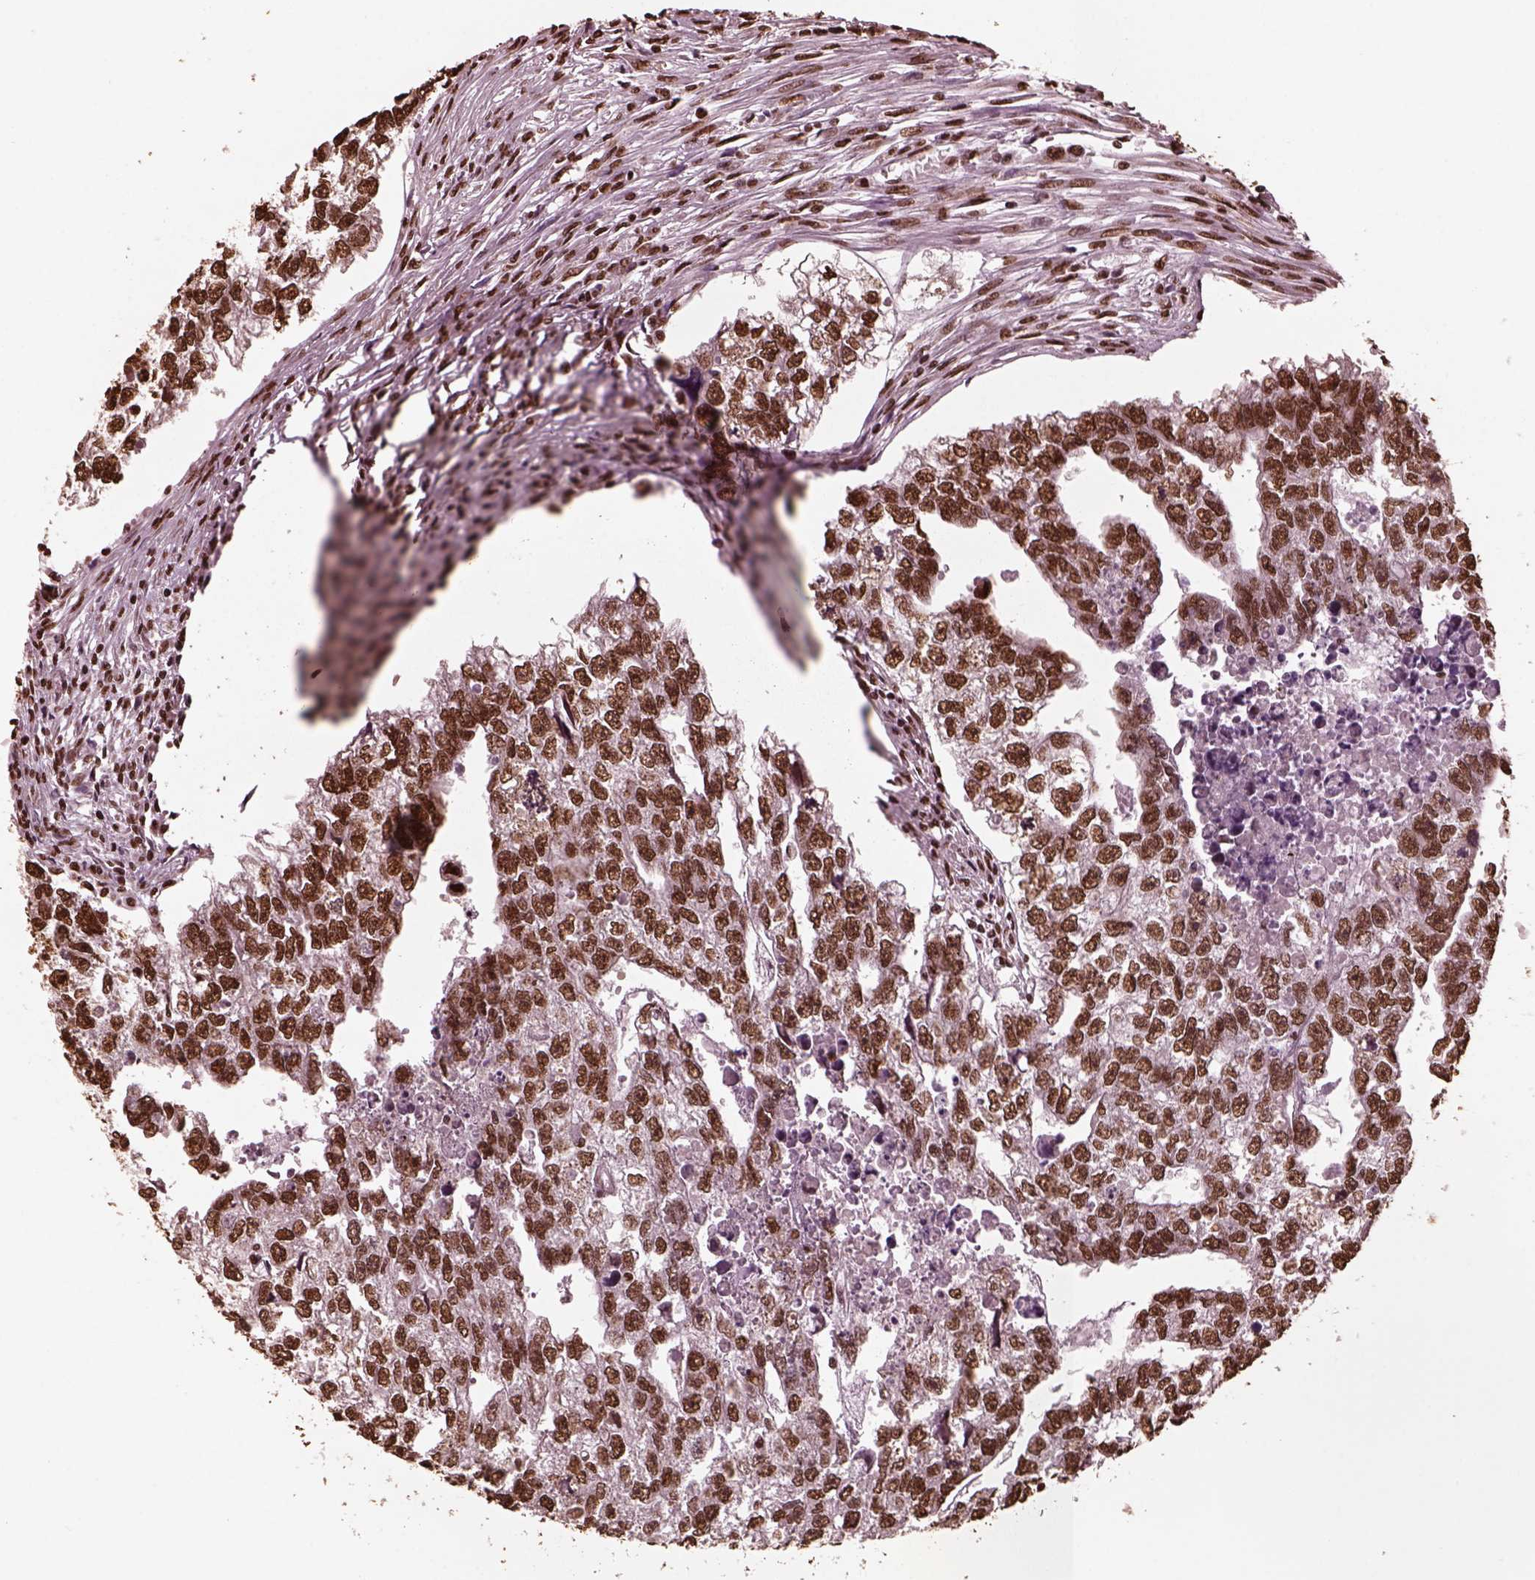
{"staining": {"intensity": "strong", "quantity": ">75%", "location": "nuclear"}, "tissue": "testis cancer", "cell_type": "Tumor cells", "image_type": "cancer", "snomed": [{"axis": "morphology", "description": "Carcinoma, Embryonal, NOS"}, {"axis": "morphology", "description": "Teratoma, malignant, NOS"}, {"axis": "topography", "description": "Testis"}], "caption": "A brown stain shows strong nuclear positivity of a protein in human testis embryonal carcinoma tumor cells.", "gene": "NSD1", "patient": {"sex": "male", "age": 44}}